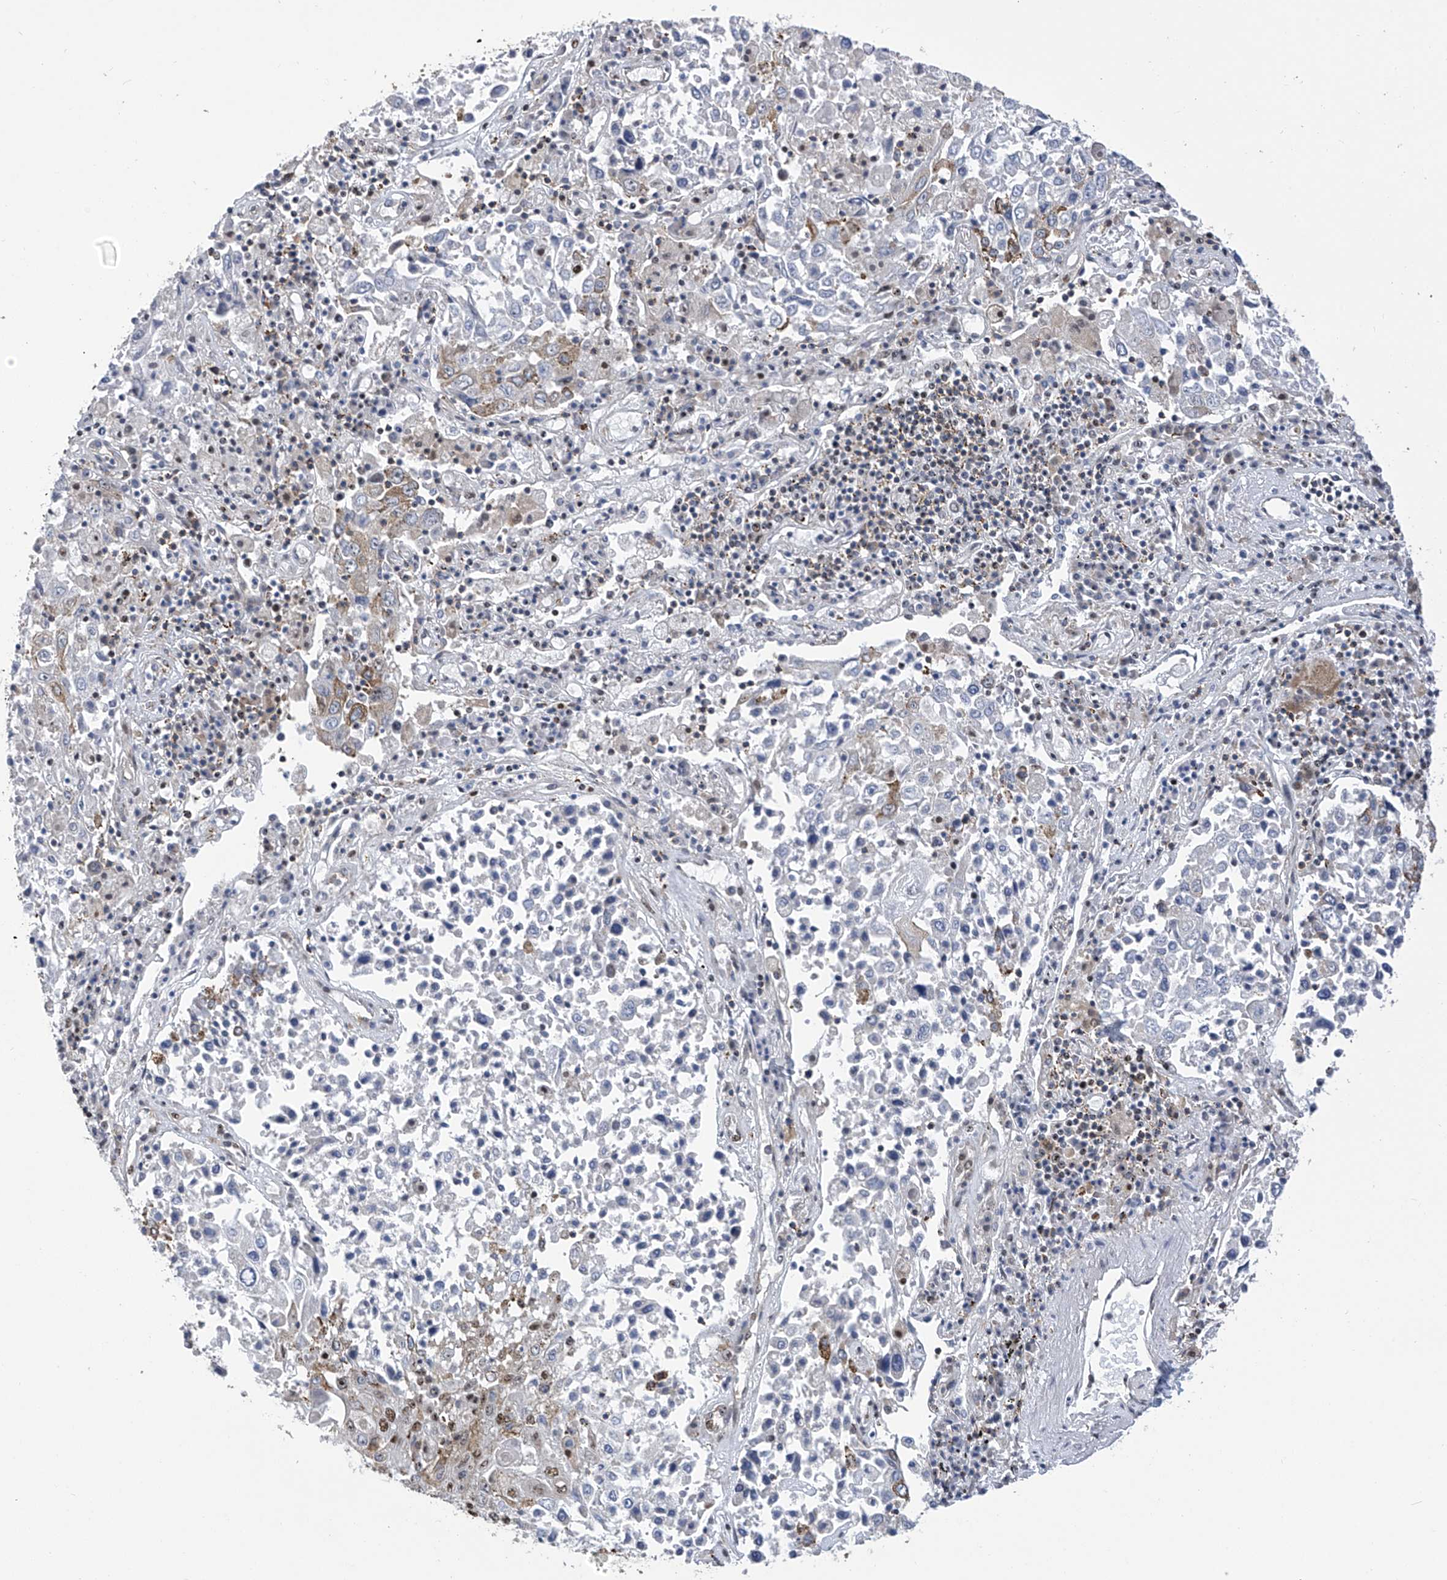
{"staining": {"intensity": "moderate", "quantity": "<25%", "location": "cytoplasmic/membranous"}, "tissue": "lung cancer", "cell_type": "Tumor cells", "image_type": "cancer", "snomed": [{"axis": "morphology", "description": "Squamous cell carcinoma, NOS"}, {"axis": "topography", "description": "Lung"}], "caption": "Protein staining of lung cancer (squamous cell carcinoma) tissue displays moderate cytoplasmic/membranous positivity in approximately <25% of tumor cells.", "gene": "APLF", "patient": {"sex": "male", "age": 65}}